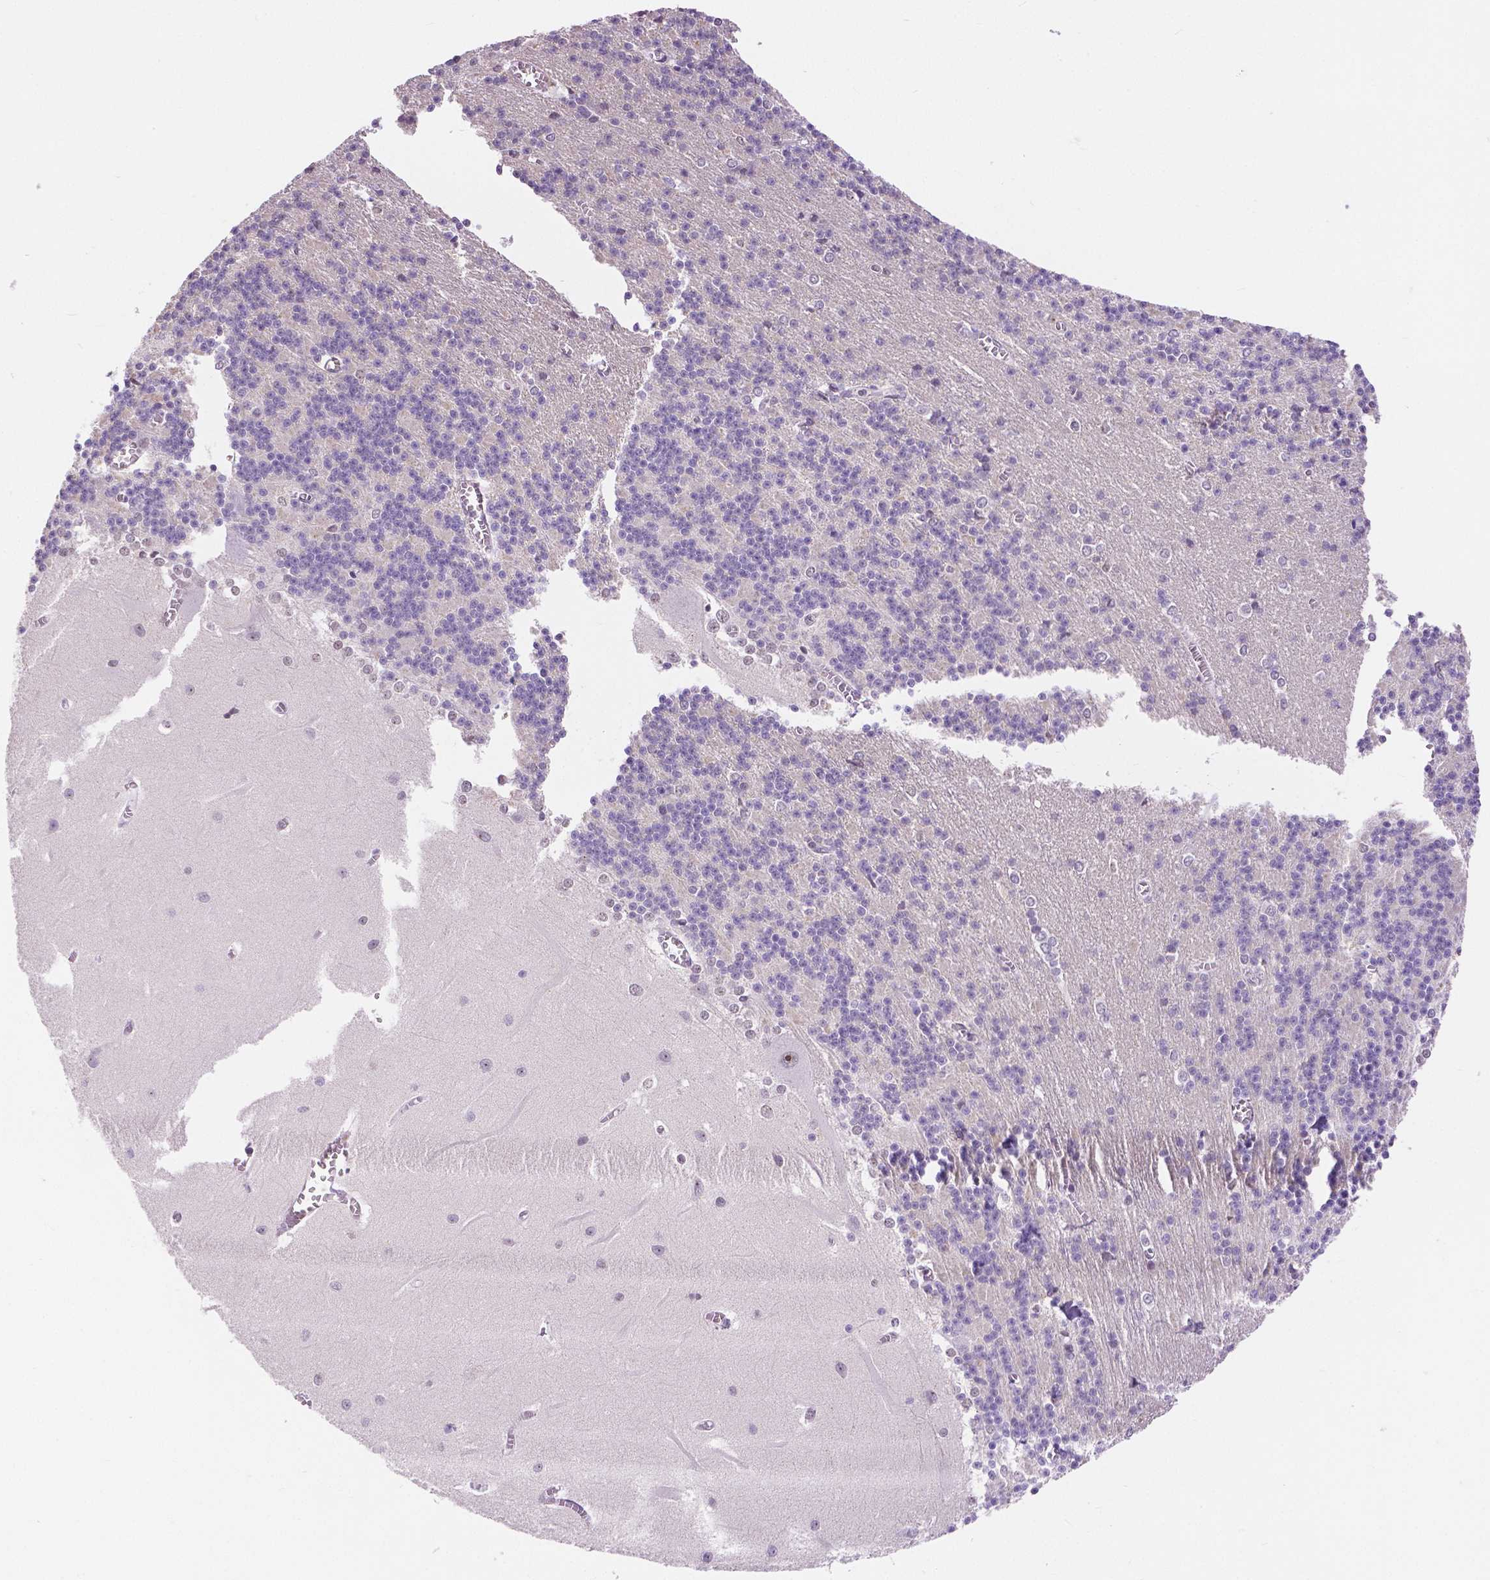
{"staining": {"intensity": "negative", "quantity": "none", "location": "none"}, "tissue": "cerebellum", "cell_type": "Cells in granular layer", "image_type": "normal", "snomed": [{"axis": "morphology", "description": "Normal tissue, NOS"}, {"axis": "topography", "description": "Cerebellum"}], "caption": "Photomicrograph shows no significant protein expression in cells in granular layer of normal cerebellum. Nuclei are stained in blue.", "gene": "NHP2", "patient": {"sex": "male", "age": 37}}